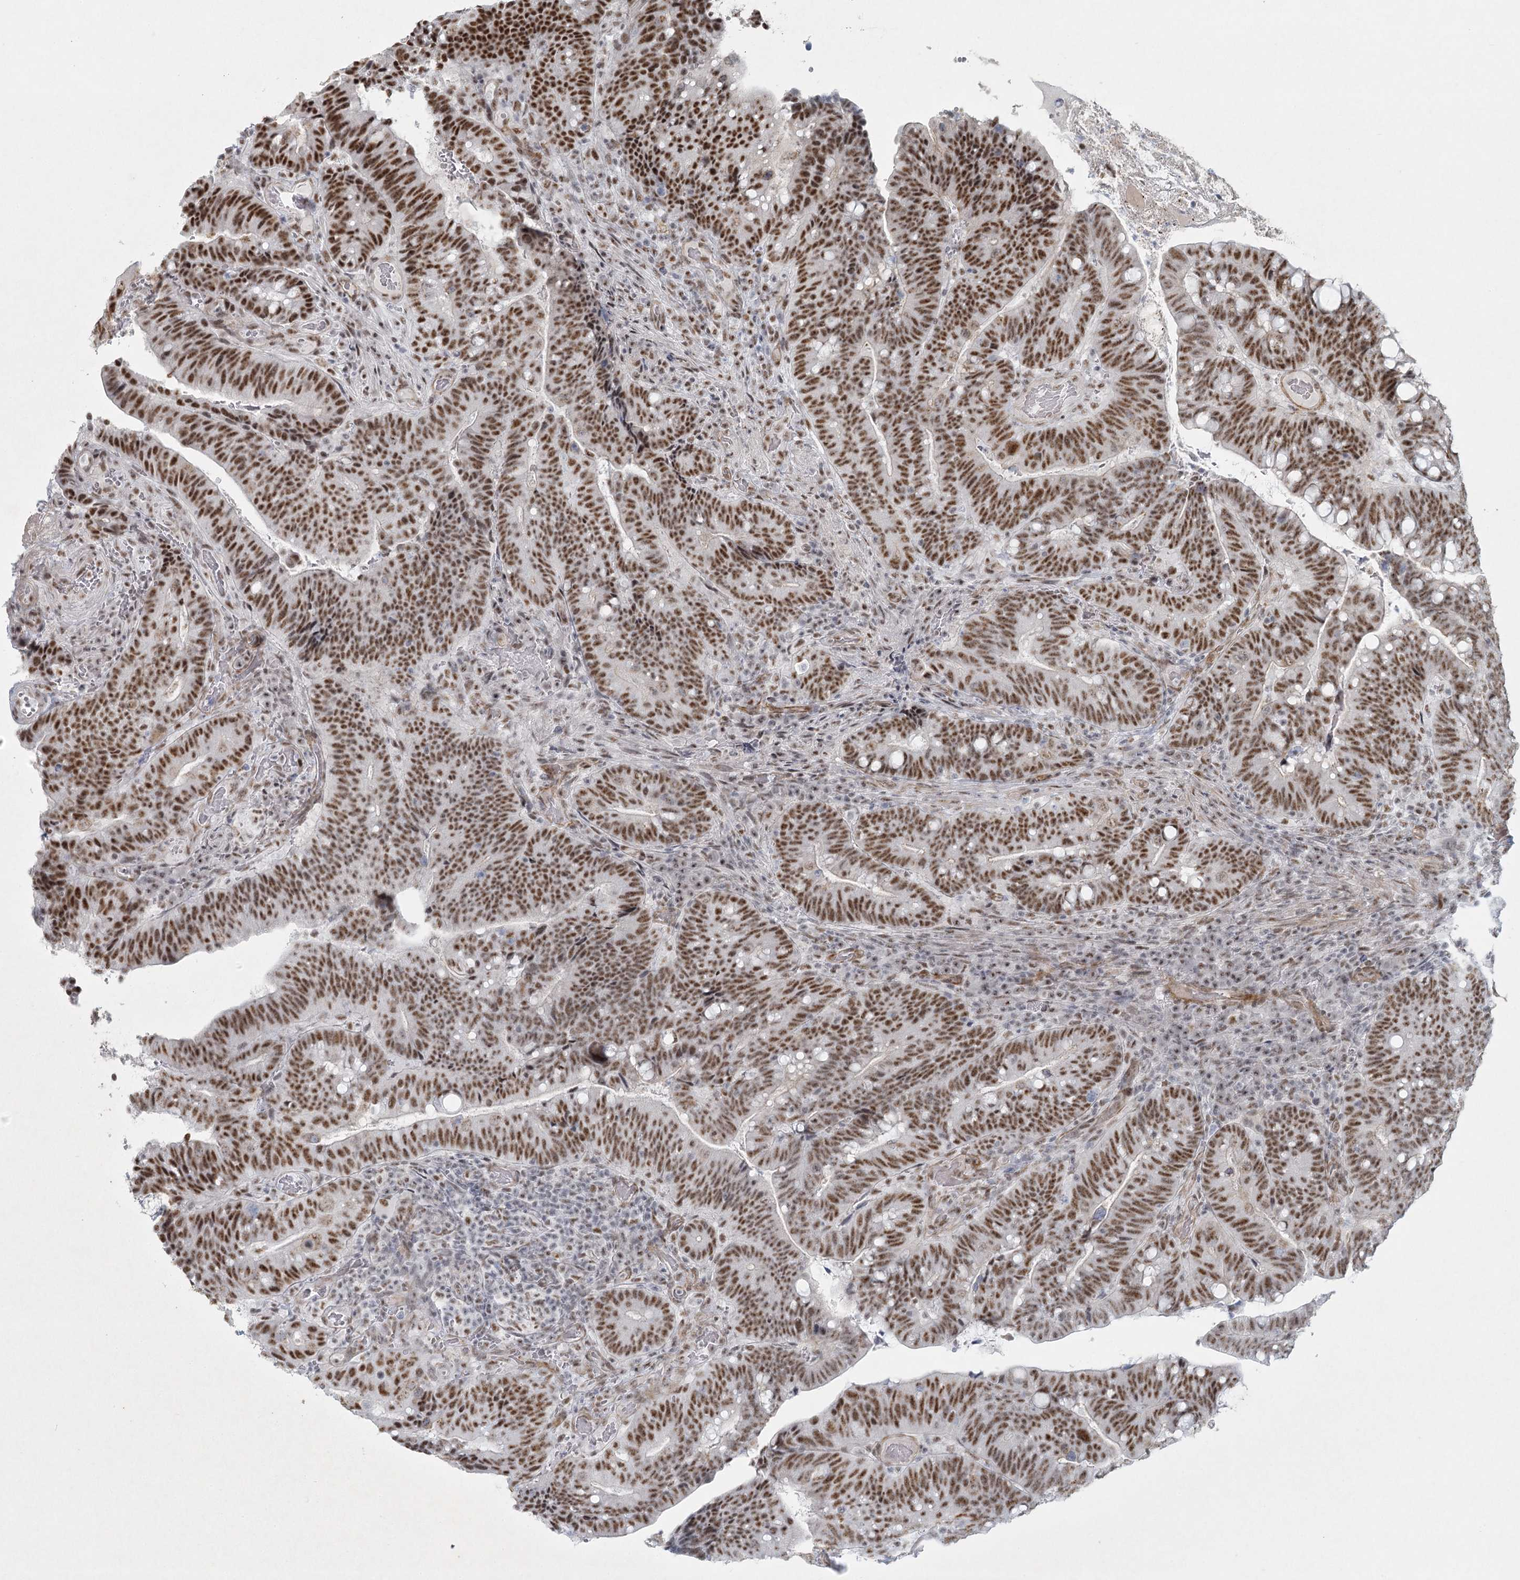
{"staining": {"intensity": "strong", "quantity": ">75%", "location": "nuclear"}, "tissue": "colorectal cancer", "cell_type": "Tumor cells", "image_type": "cancer", "snomed": [{"axis": "morphology", "description": "Adenocarcinoma, NOS"}, {"axis": "topography", "description": "Colon"}], "caption": "About >75% of tumor cells in colorectal cancer (adenocarcinoma) display strong nuclear protein expression as visualized by brown immunohistochemical staining.", "gene": "U2SURP", "patient": {"sex": "female", "age": 66}}